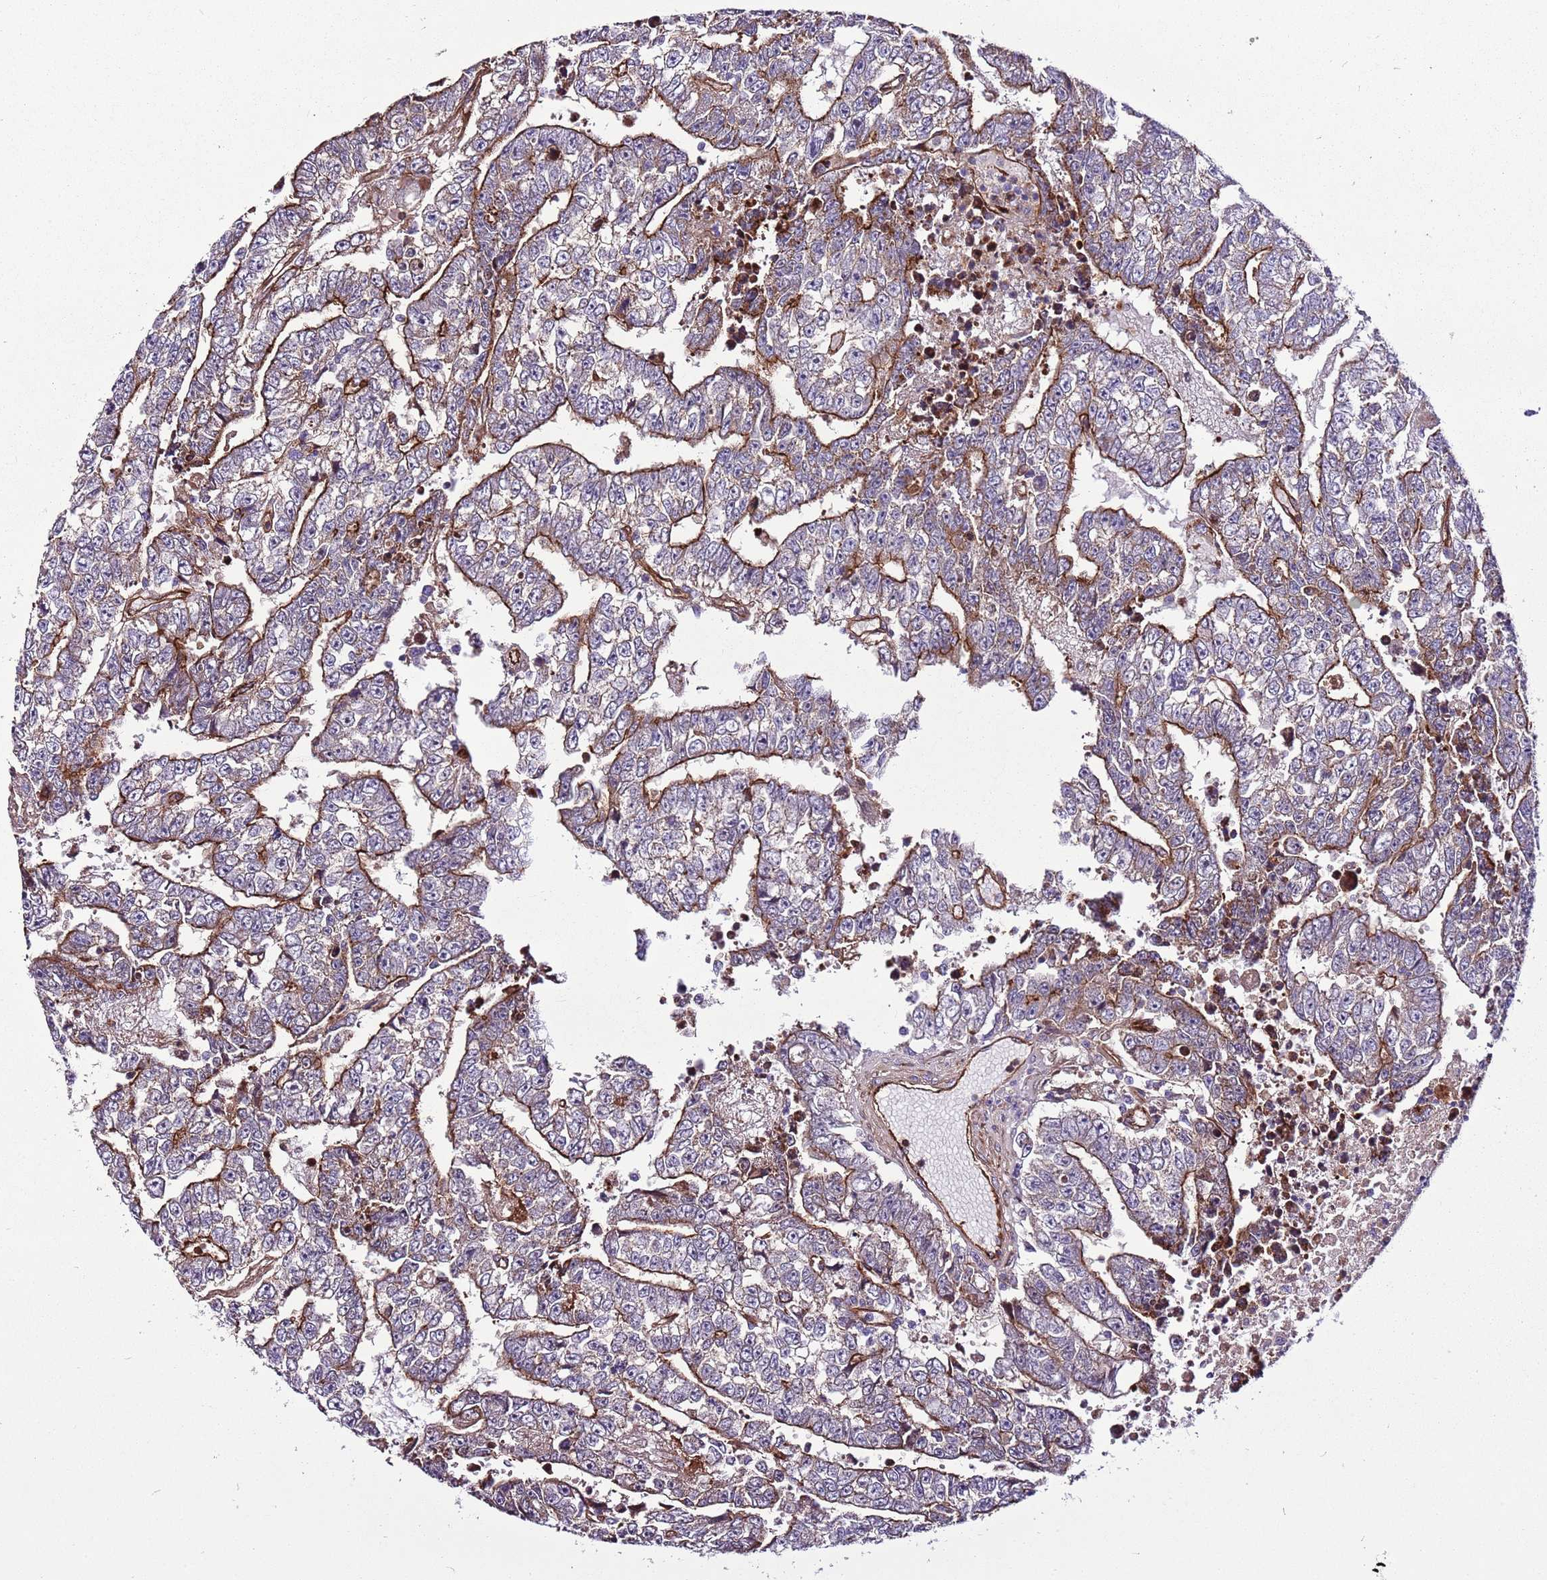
{"staining": {"intensity": "moderate", "quantity": "25%-75%", "location": "cytoplasmic/membranous"}, "tissue": "testis cancer", "cell_type": "Tumor cells", "image_type": "cancer", "snomed": [{"axis": "morphology", "description": "Carcinoma, Embryonal, NOS"}, {"axis": "topography", "description": "Testis"}], "caption": "There is medium levels of moderate cytoplasmic/membranous positivity in tumor cells of testis cancer, as demonstrated by immunohistochemical staining (brown color).", "gene": "ZNF827", "patient": {"sex": "male", "age": 25}}